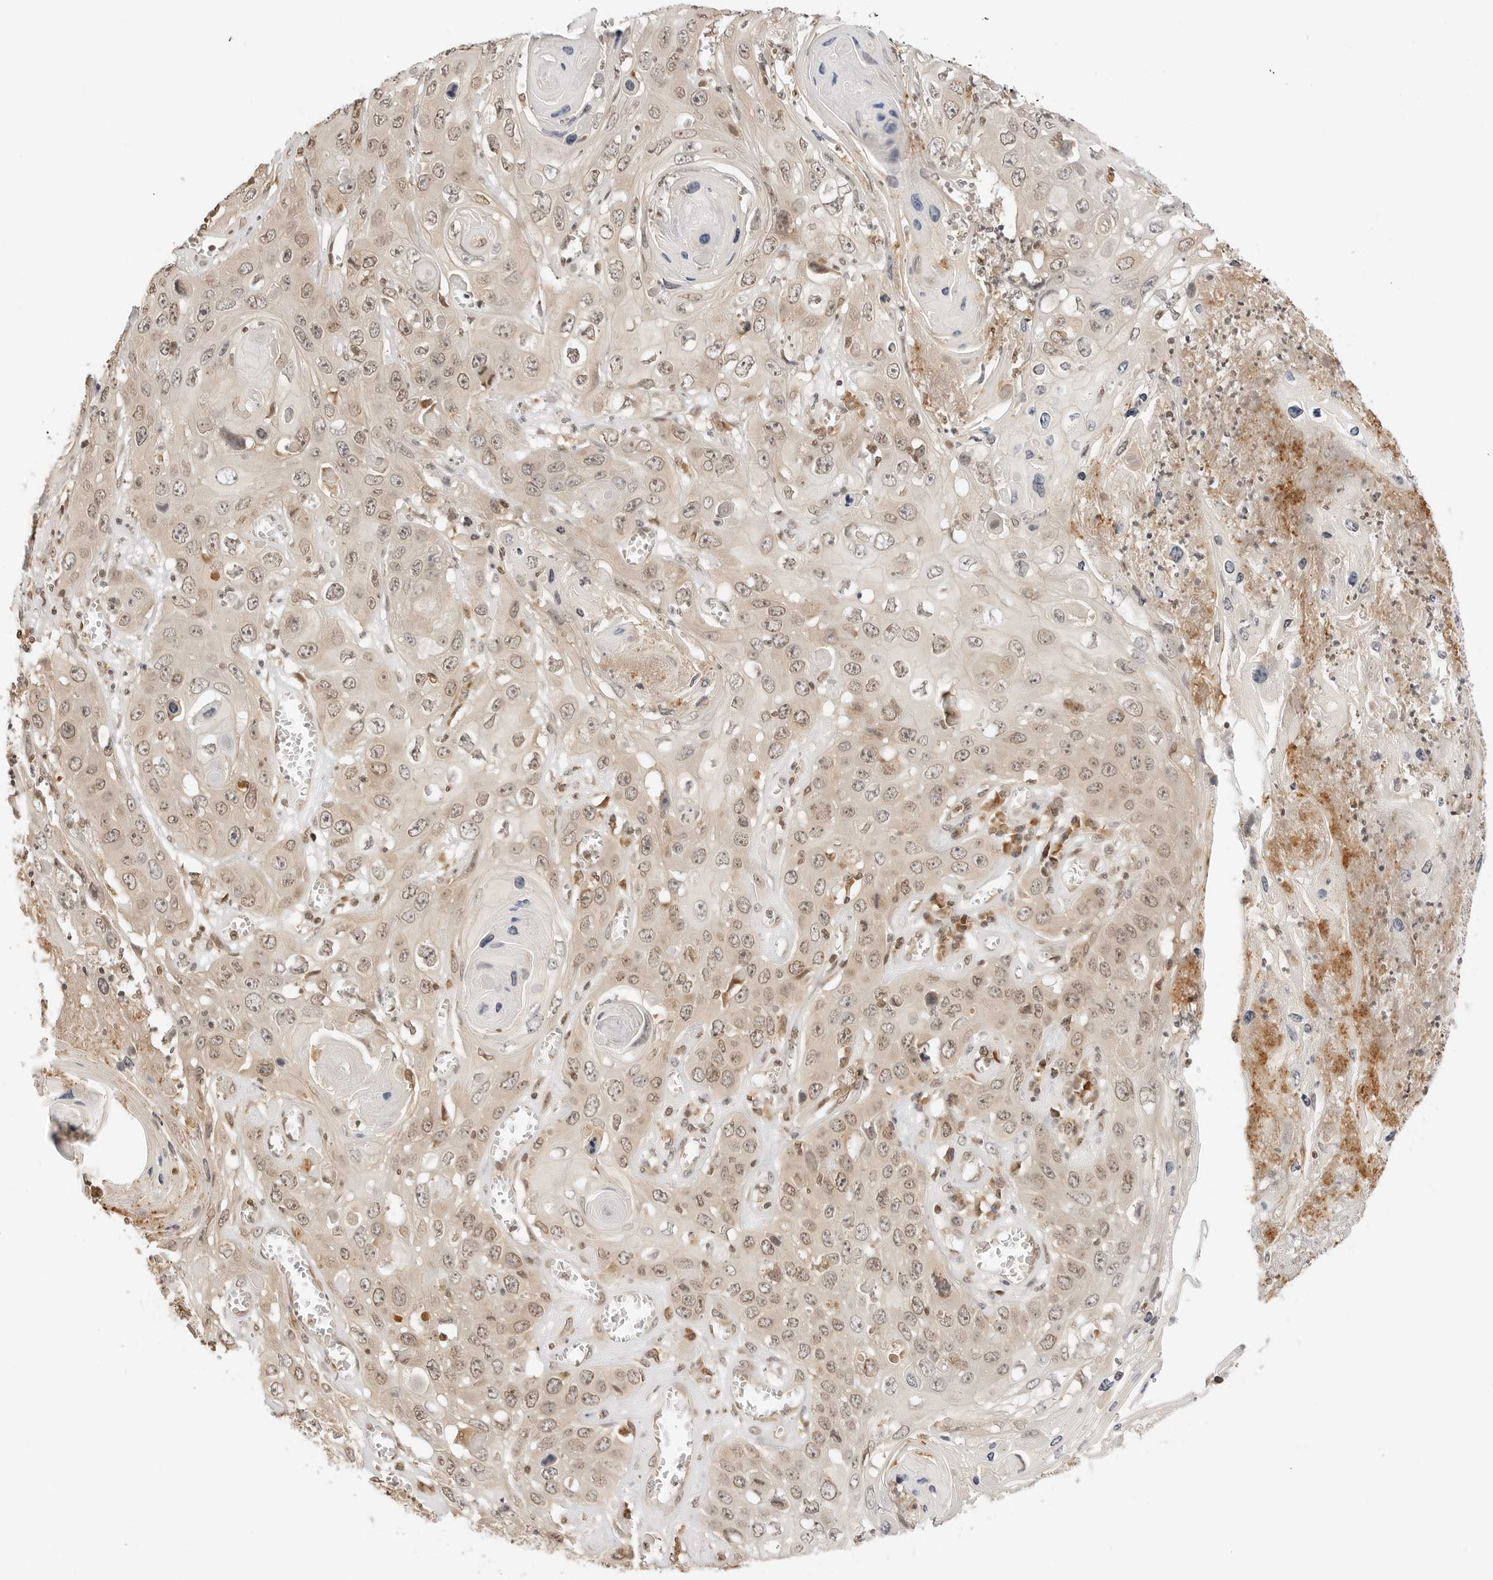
{"staining": {"intensity": "weak", "quantity": ">75%", "location": "cytoplasmic/membranous,nuclear"}, "tissue": "skin cancer", "cell_type": "Tumor cells", "image_type": "cancer", "snomed": [{"axis": "morphology", "description": "Squamous cell carcinoma, NOS"}, {"axis": "topography", "description": "Skin"}], "caption": "Immunohistochemistry (IHC) histopathology image of human skin cancer (squamous cell carcinoma) stained for a protein (brown), which demonstrates low levels of weak cytoplasmic/membranous and nuclear expression in about >75% of tumor cells.", "gene": "POLH", "patient": {"sex": "male", "age": 55}}